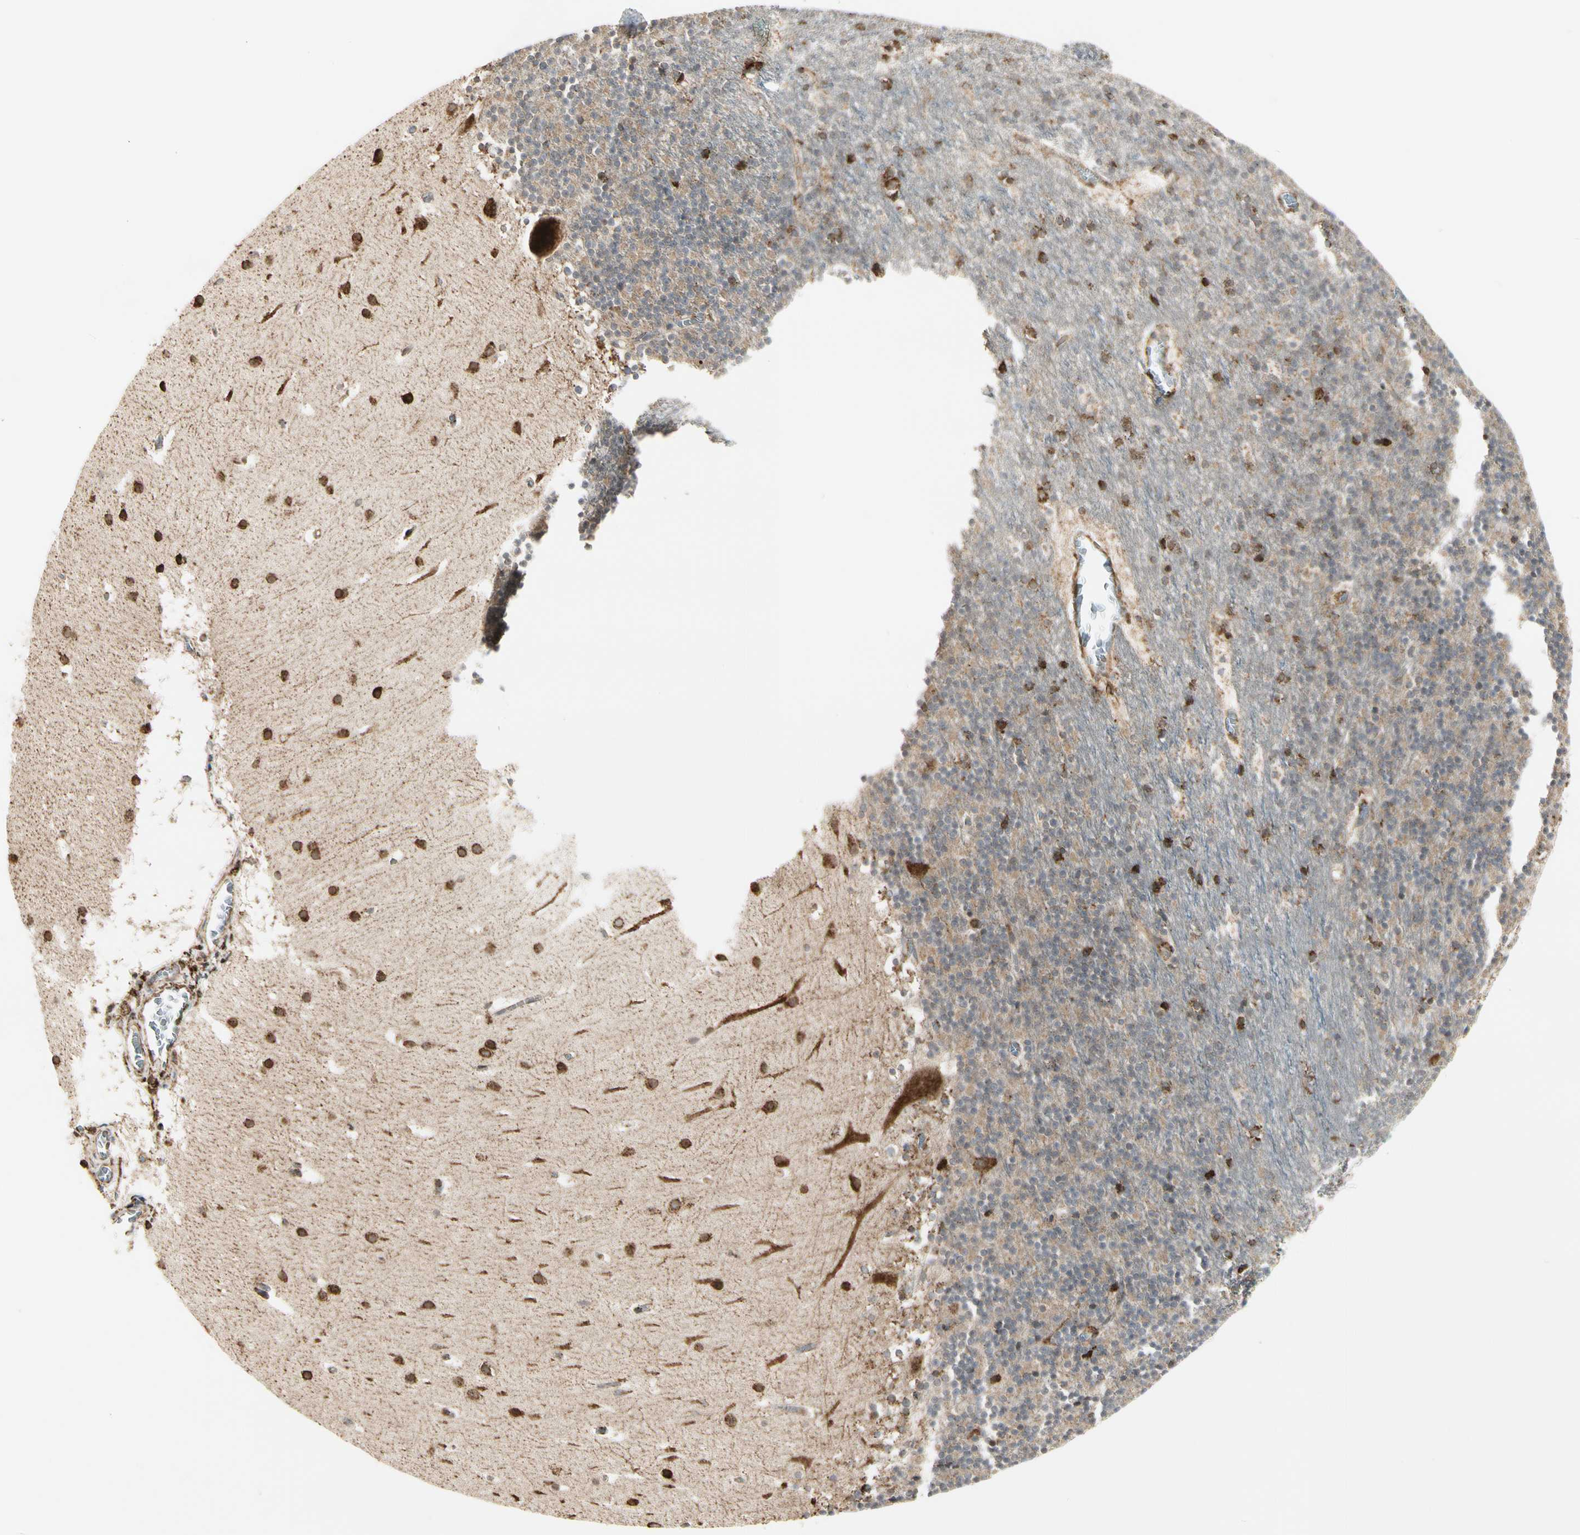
{"staining": {"intensity": "strong", "quantity": "<25%", "location": "cytoplasmic/membranous"}, "tissue": "cerebellum", "cell_type": "Cells in granular layer", "image_type": "normal", "snomed": [{"axis": "morphology", "description": "Normal tissue, NOS"}, {"axis": "topography", "description": "Cerebellum"}], "caption": "Immunohistochemistry (IHC) image of normal human cerebellum stained for a protein (brown), which displays medium levels of strong cytoplasmic/membranous expression in about <25% of cells in granular layer.", "gene": "HSP90B1", "patient": {"sex": "male", "age": 45}}